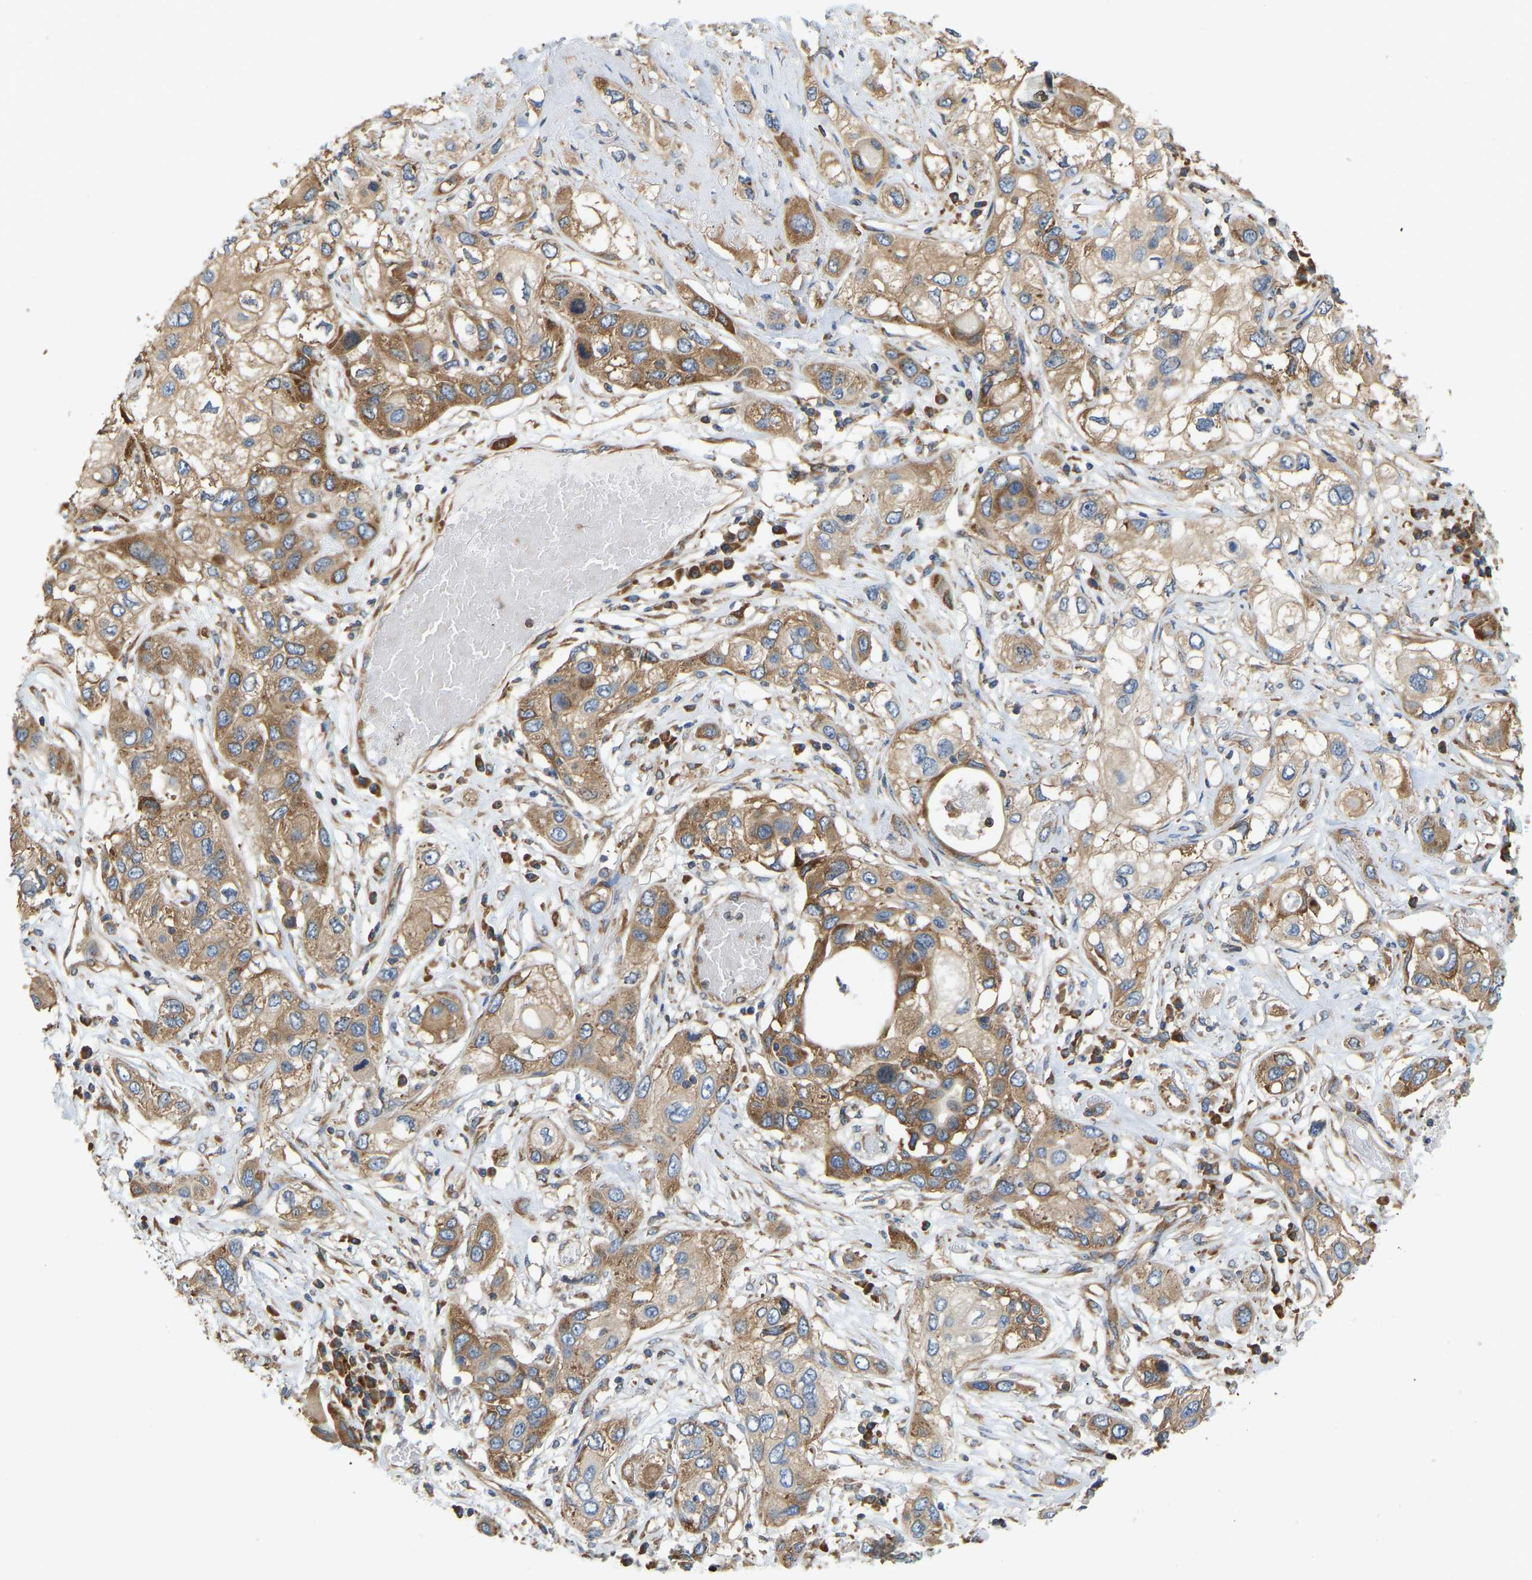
{"staining": {"intensity": "moderate", "quantity": ">75%", "location": "cytoplasmic/membranous"}, "tissue": "lung cancer", "cell_type": "Tumor cells", "image_type": "cancer", "snomed": [{"axis": "morphology", "description": "Squamous cell carcinoma, NOS"}, {"axis": "topography", "description": "Lung"}], "caption": "Protein expression analysis of lung squamous cell carcinoma demonstrates moderate cytoplasmic/membranous staining in approximately >75% of tumor cells.", "gene": "RPS6KB2", "patient": {"sex": "male", "age": 71}}